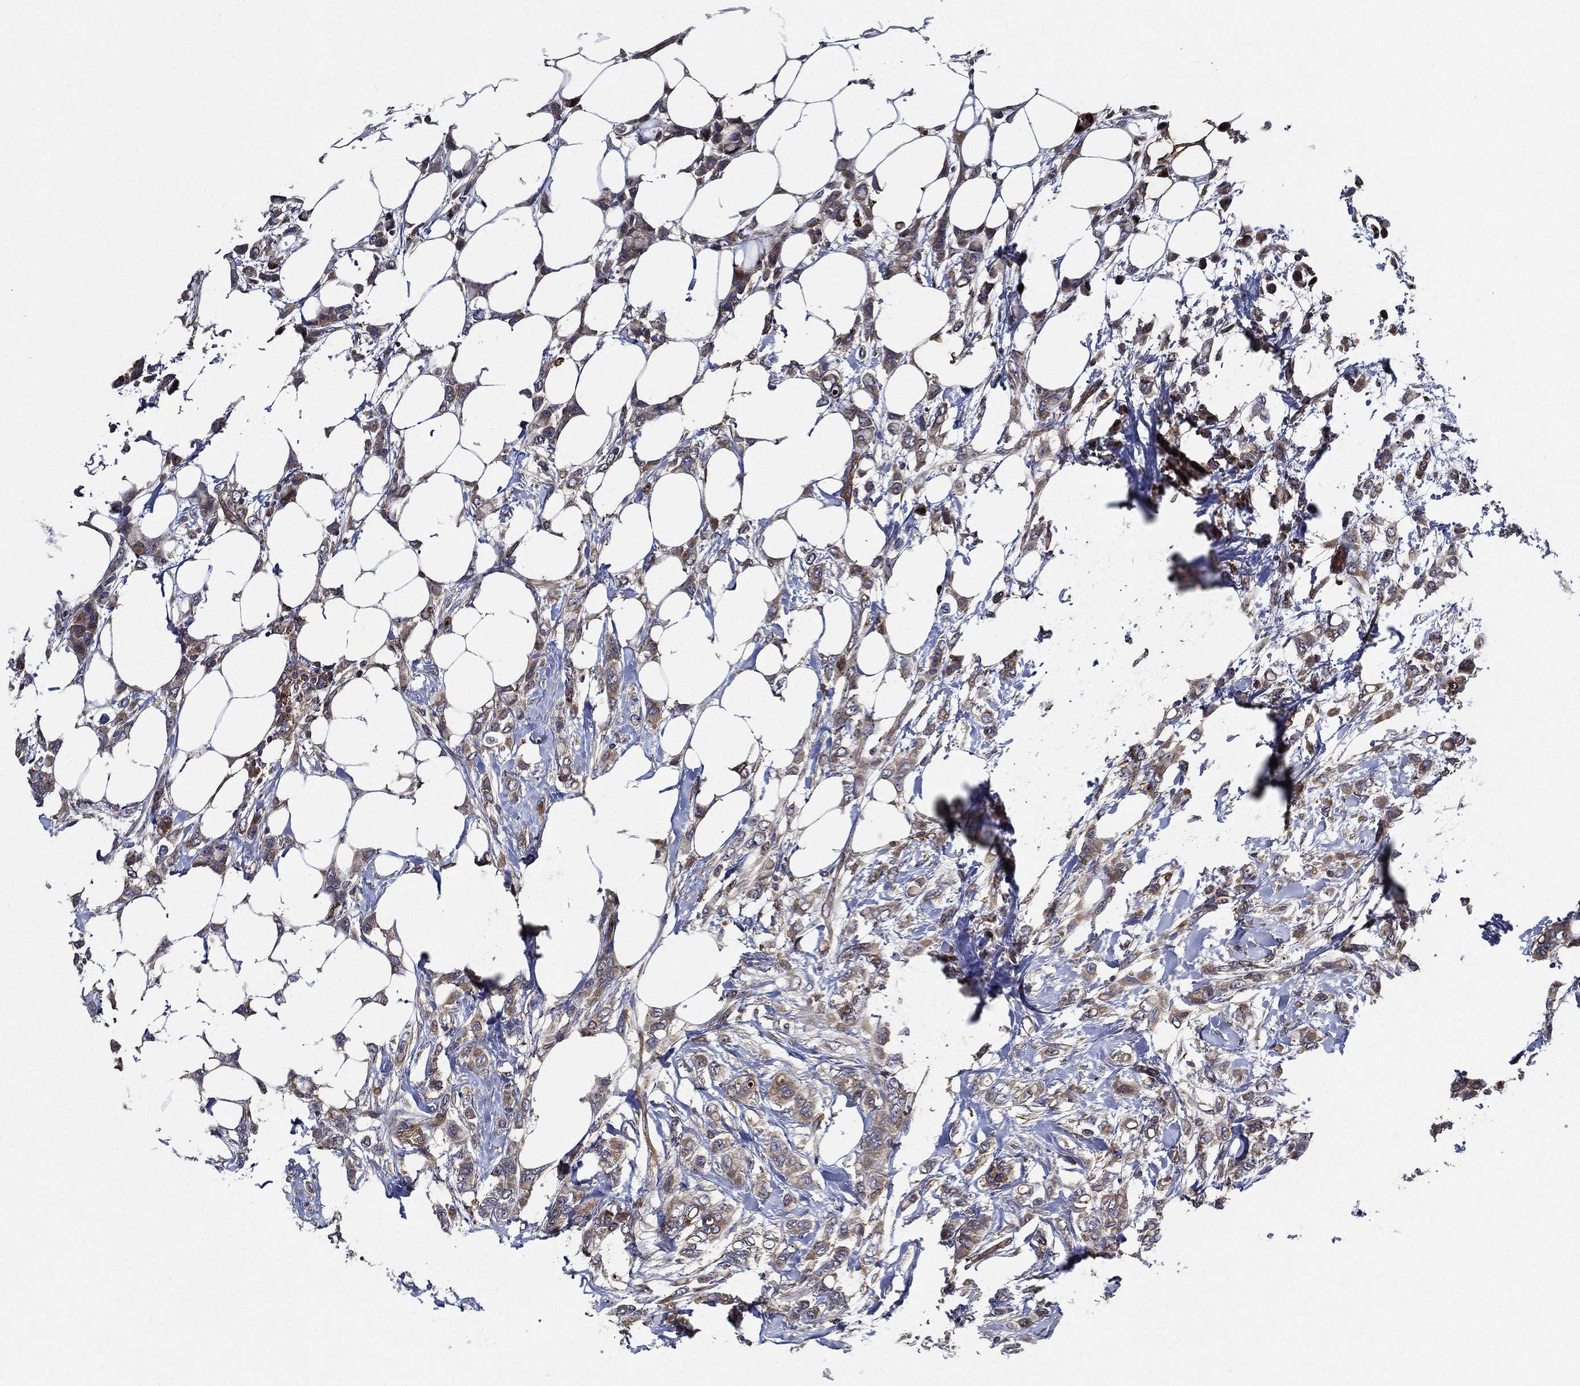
{"staining": {"intensity": "moderate", "quantity": ">75%", "location": "cytoplasmic/membranous"}, "tissue": "breast cancer", "cell_type": "Tumor cells", "image_type": "cancer", "snomed": [{"axis": "morphology", "description": "Lobular carcinoma"}, {"axis": "topography", "description": "Breast"}], "caption": "The micrograph shows immunohistochemical staining of breast lobular carcinoma. There is moderate cytoplasmic/membranous staining is present in about >75% of tumor cells.", "gene": "KIF20B", "patient": {"sex": "female", "age": 66}}